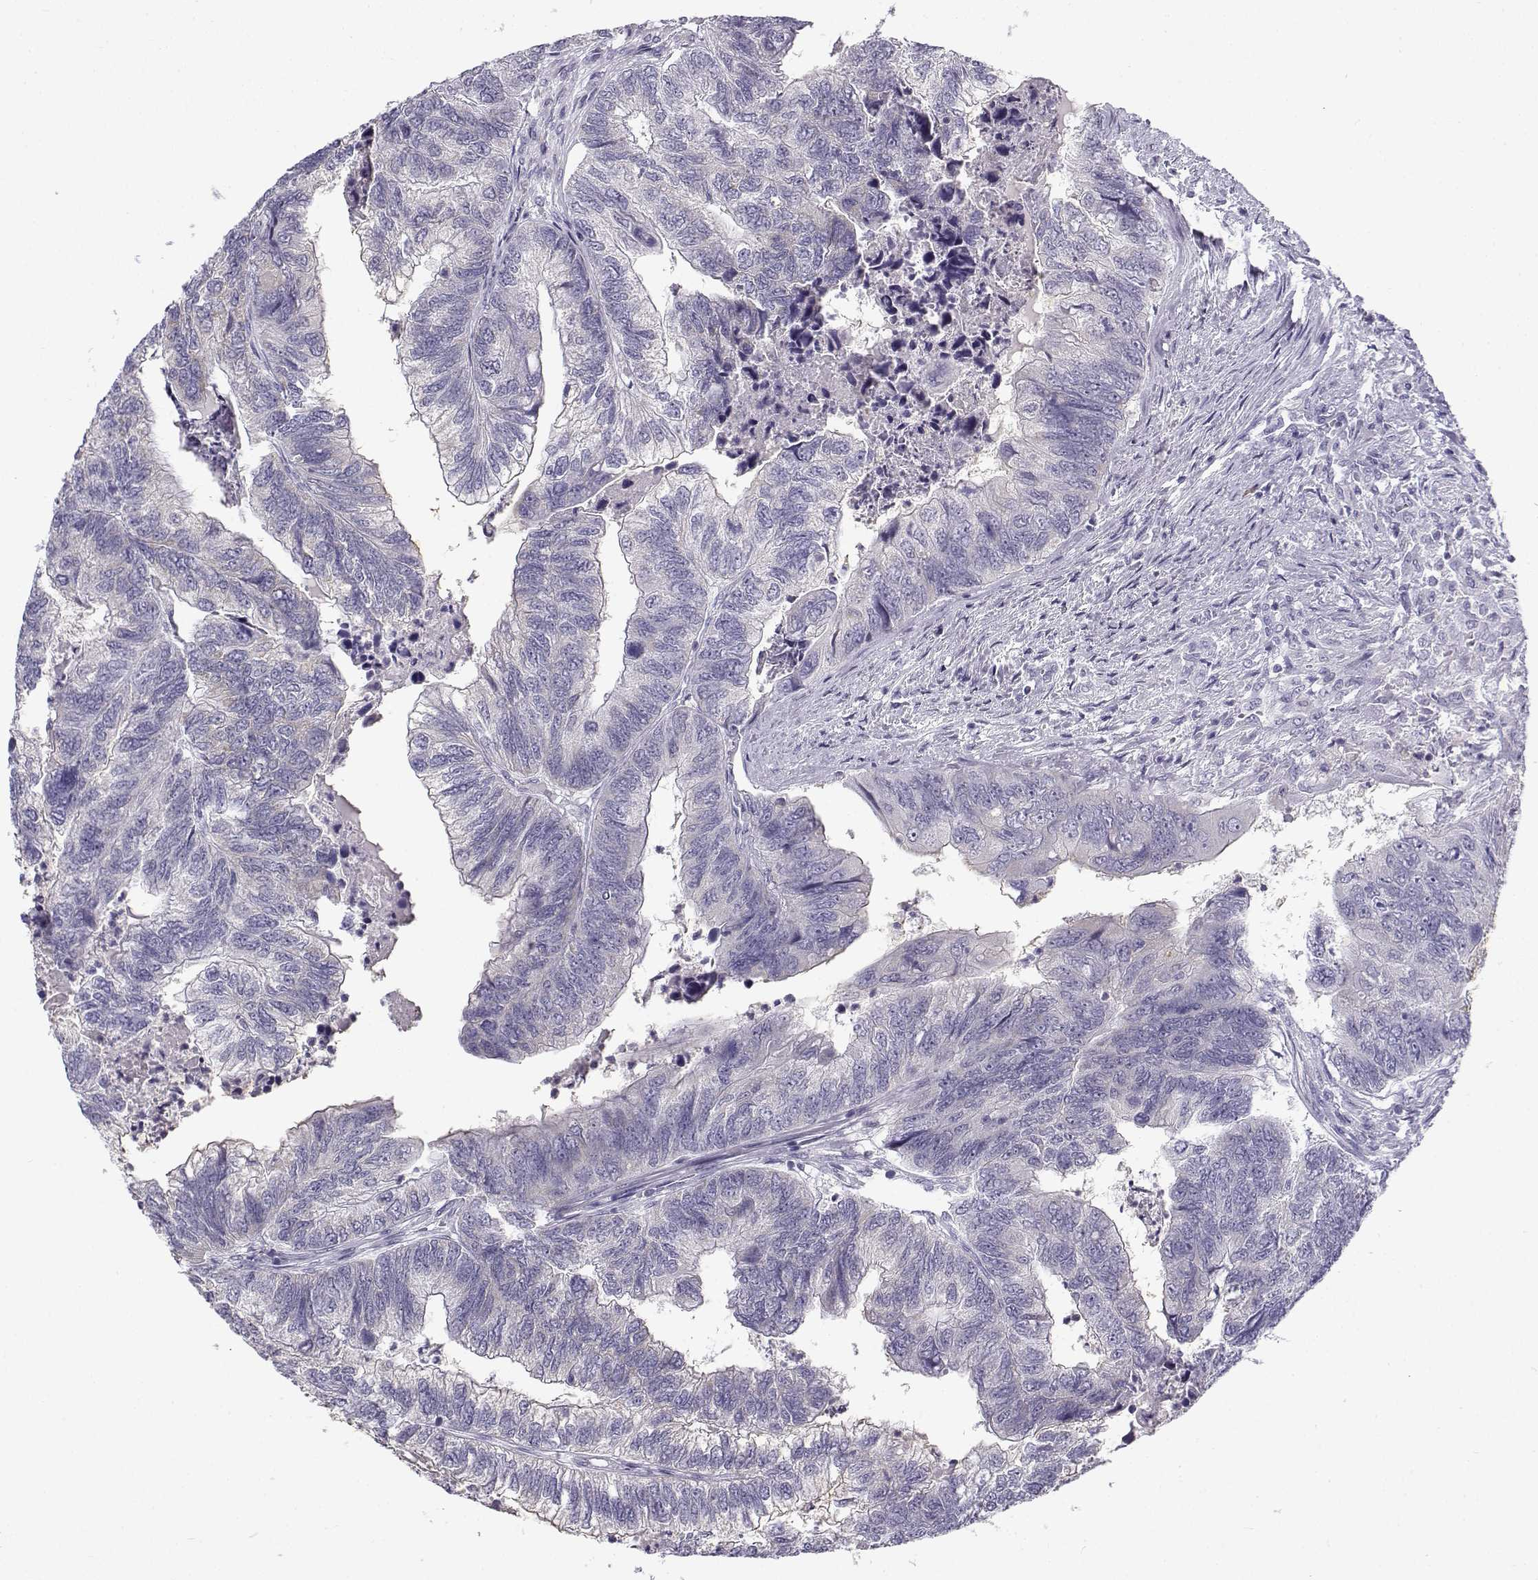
{"staining": {"intensity": "negative", "quantity": "none", "location": "none"}, "tissue": "colorectal cancer", "cell_type": "Tumor cells", "image_type": "cancer", "snomed": [{"axis": "morphology", "description": "Adenocarcinoma, NOS"}, {"axis": "topography", "description": "Colon"}], "caption": "Tumor cells are negative for protein expression in human adenocarcinoma (colorectal).", "gene": "FAM166A", "patient": {"sex": "female", "age": 67}}